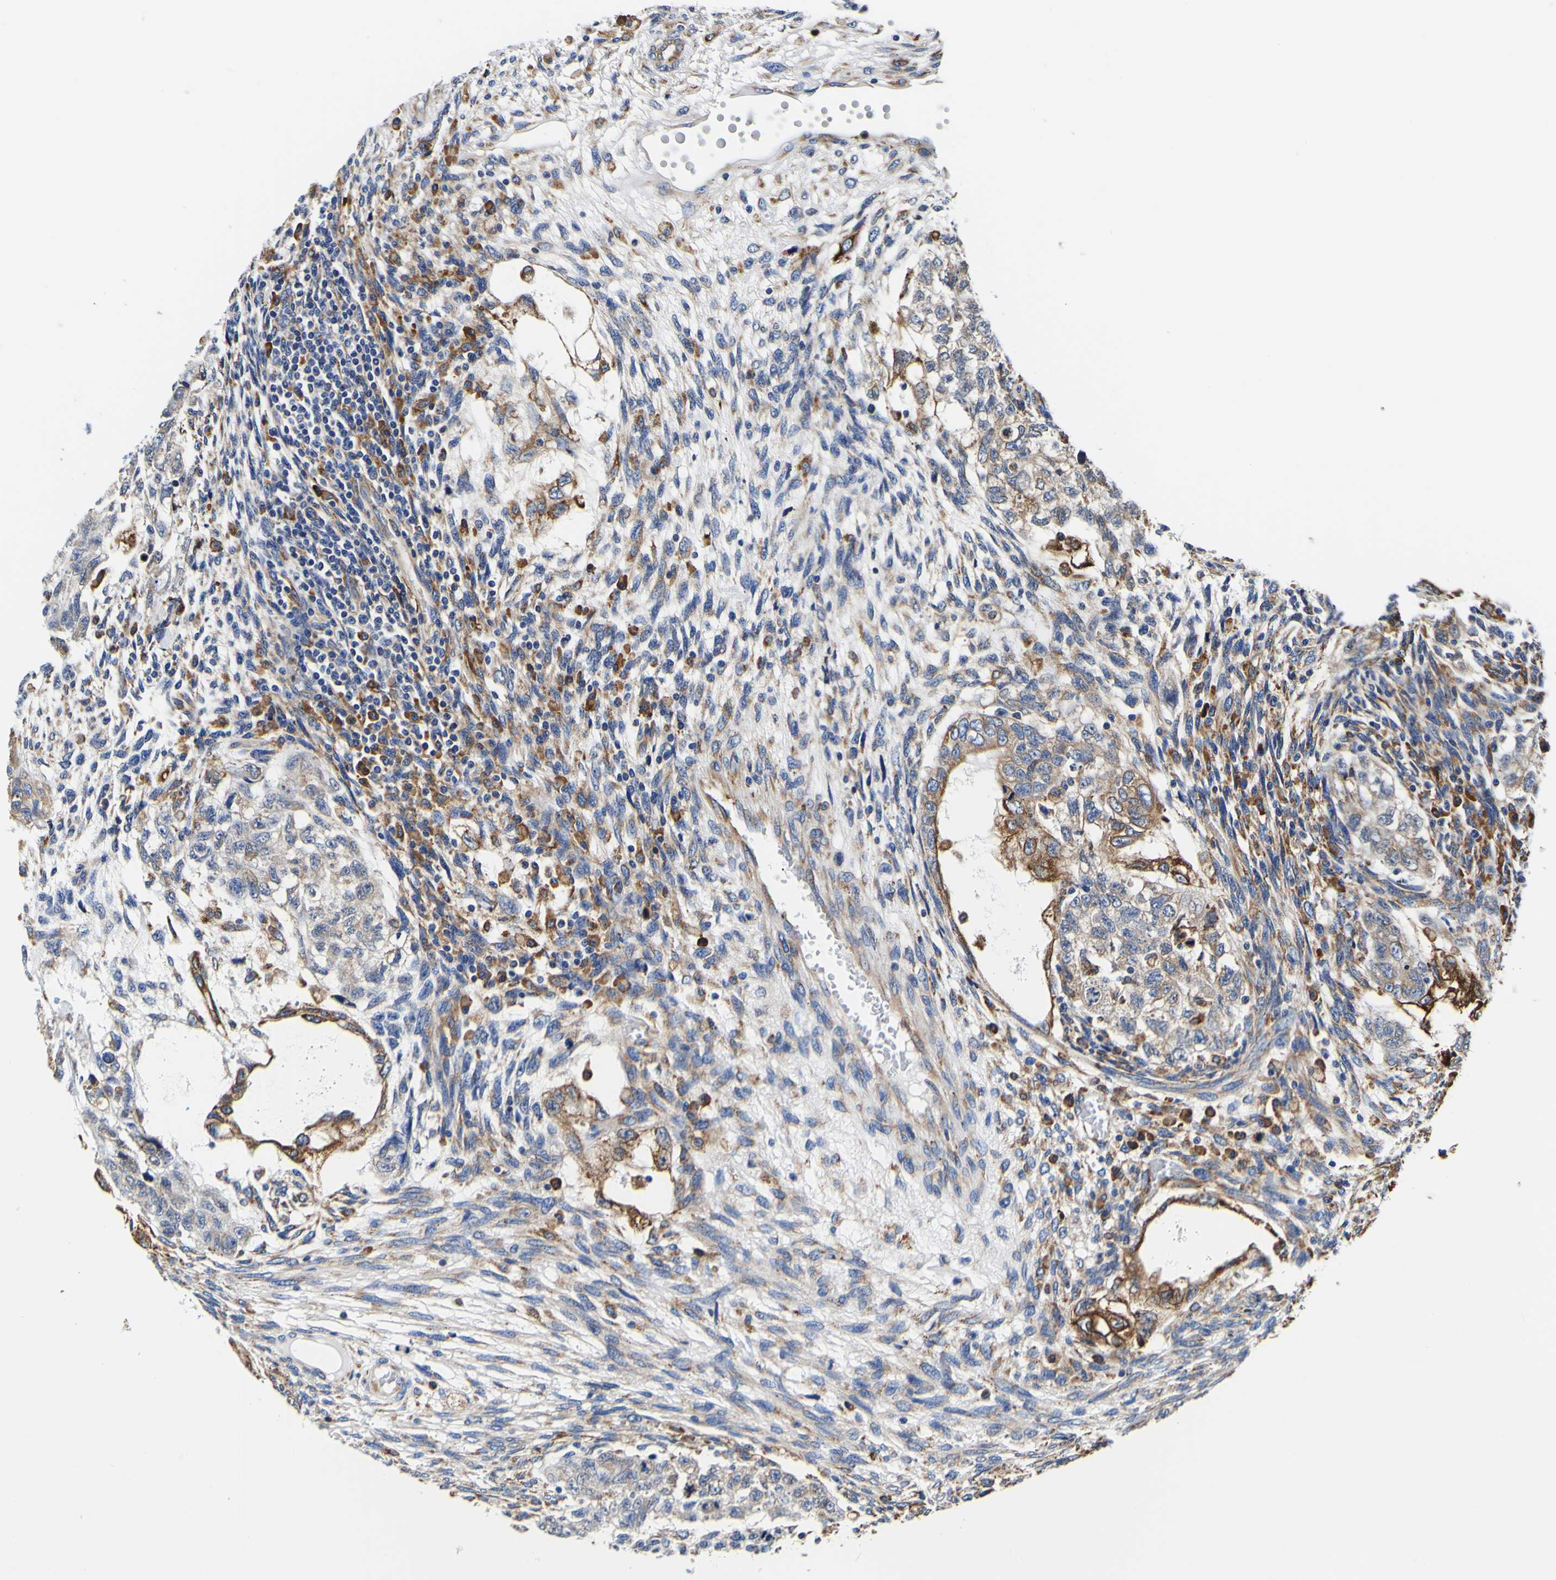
{"staining": {"intensity": "strong", "quantity": "<25%", "location": "cytoplasmic/membranous"}, "tissue": "testis cancer", "cell_type": "Tumor cells", "image_type": "cancer", "snomed": [{"axis": "morphology", "description": "Normal tissue, NOS"}, {"axis": "morphology", "description": "Carcinoma, Embryonal, NOS"}, {"axis": "topography", "description": "Testis"}], "caption": "Immunohistochemical staining of human embryonal carcinoma (testis) shows medium levels of strong cytoplasmic/membranous expression in approximately <25% of tumor cells.", "gene": "P4HB", "patient": {"sex": "male", "age": 36}}